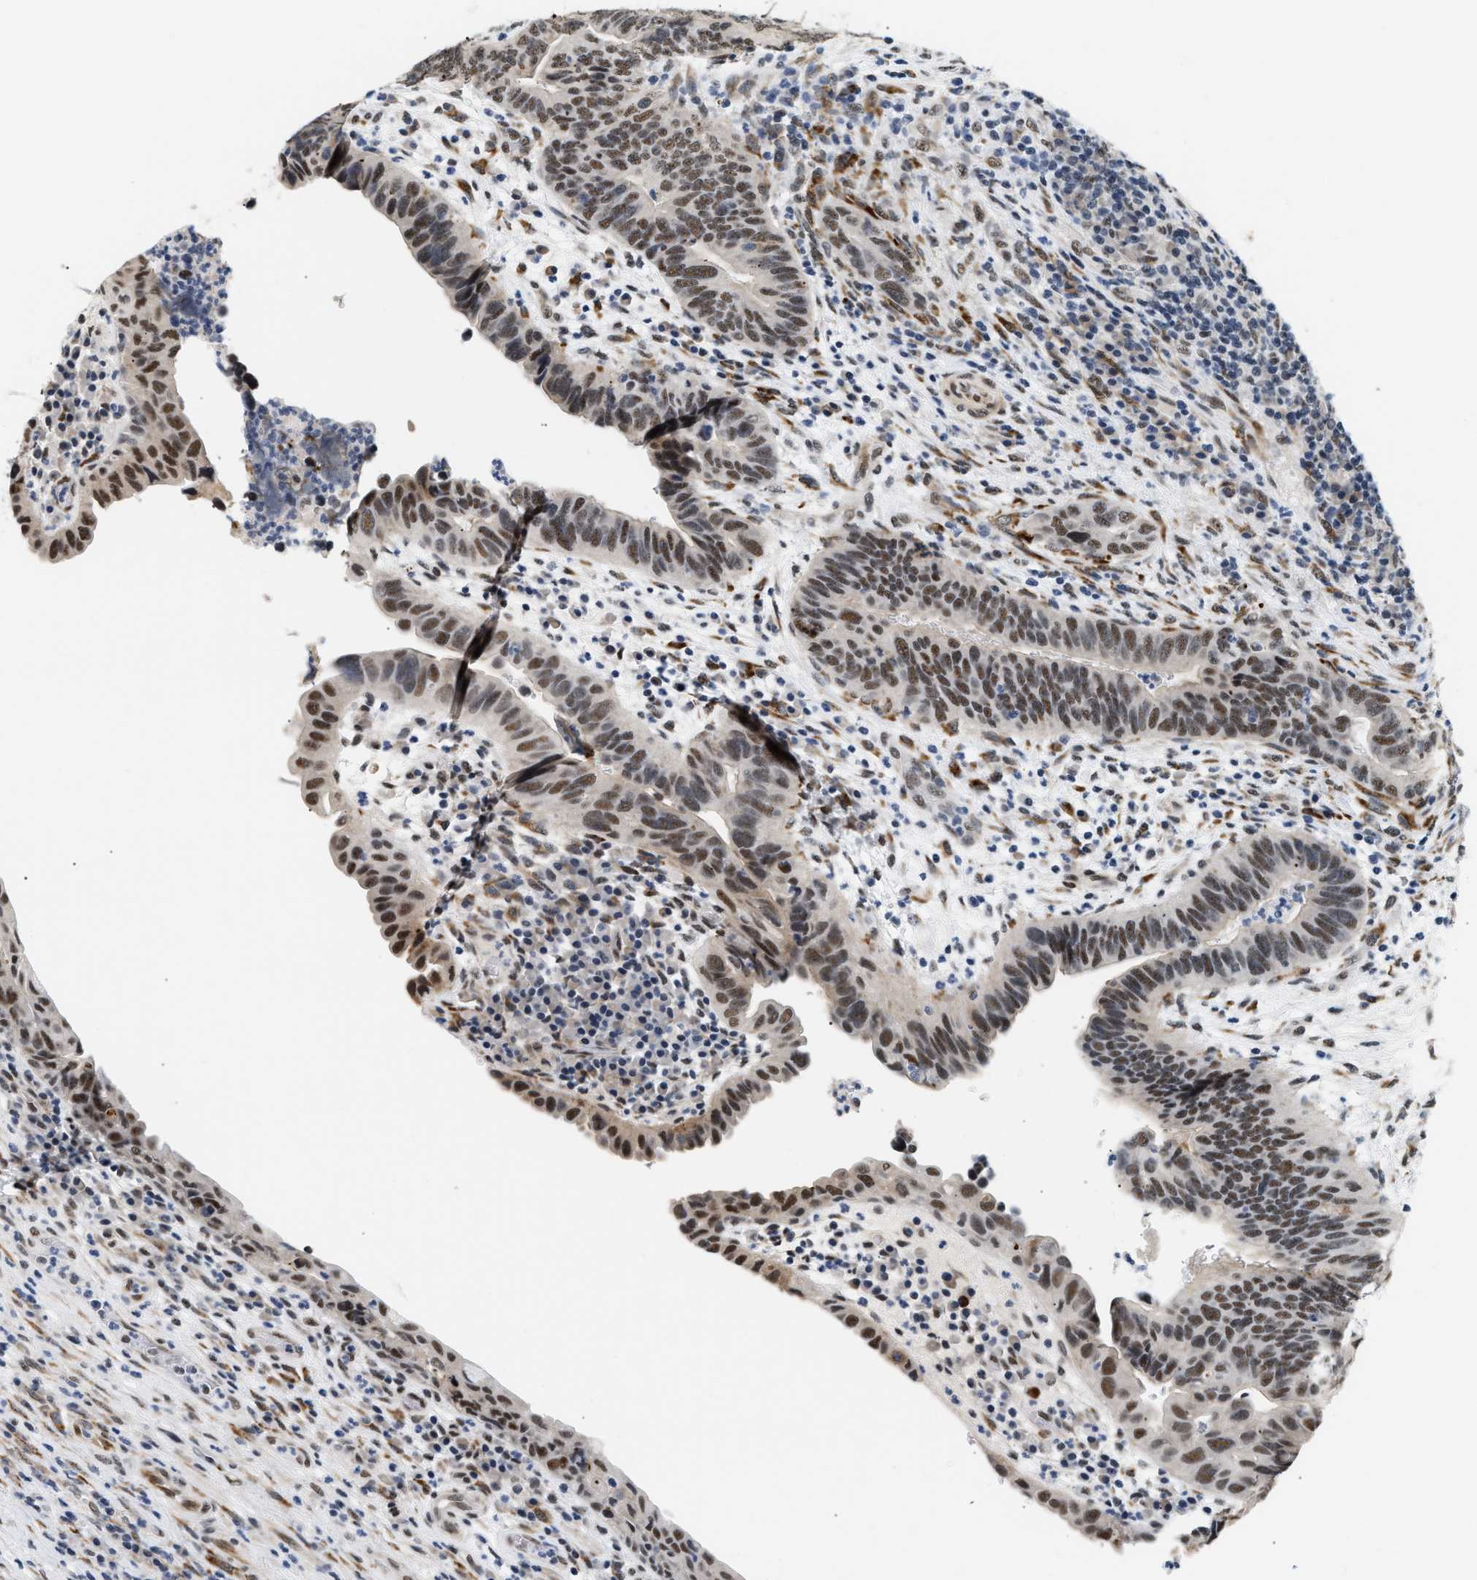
{"staining": {"intensity": "moderate", "quantity": ">75%", "location": "nuclear"}, "tissue": "urothelial cancer", "cell_type": "Tumor cells", "image_type": "cancer", "snomed": [{"axis": "morphology", "description": "Urothelial carcinoma, High grade"}, {"axis": "topography", "description": "Urinary bladder"}], "caption": "Tumor cells display medium levels of moderate nuclear expression in approximately >75% of cells in urothelial carcinoma (high-grade). The protein is stained brown, and the nuclei are stained in blue (DAB IHC with brightfield microscopy, high magnification).", "gene": "THOC1", "patient": {"sex": "female", "age": 82}}